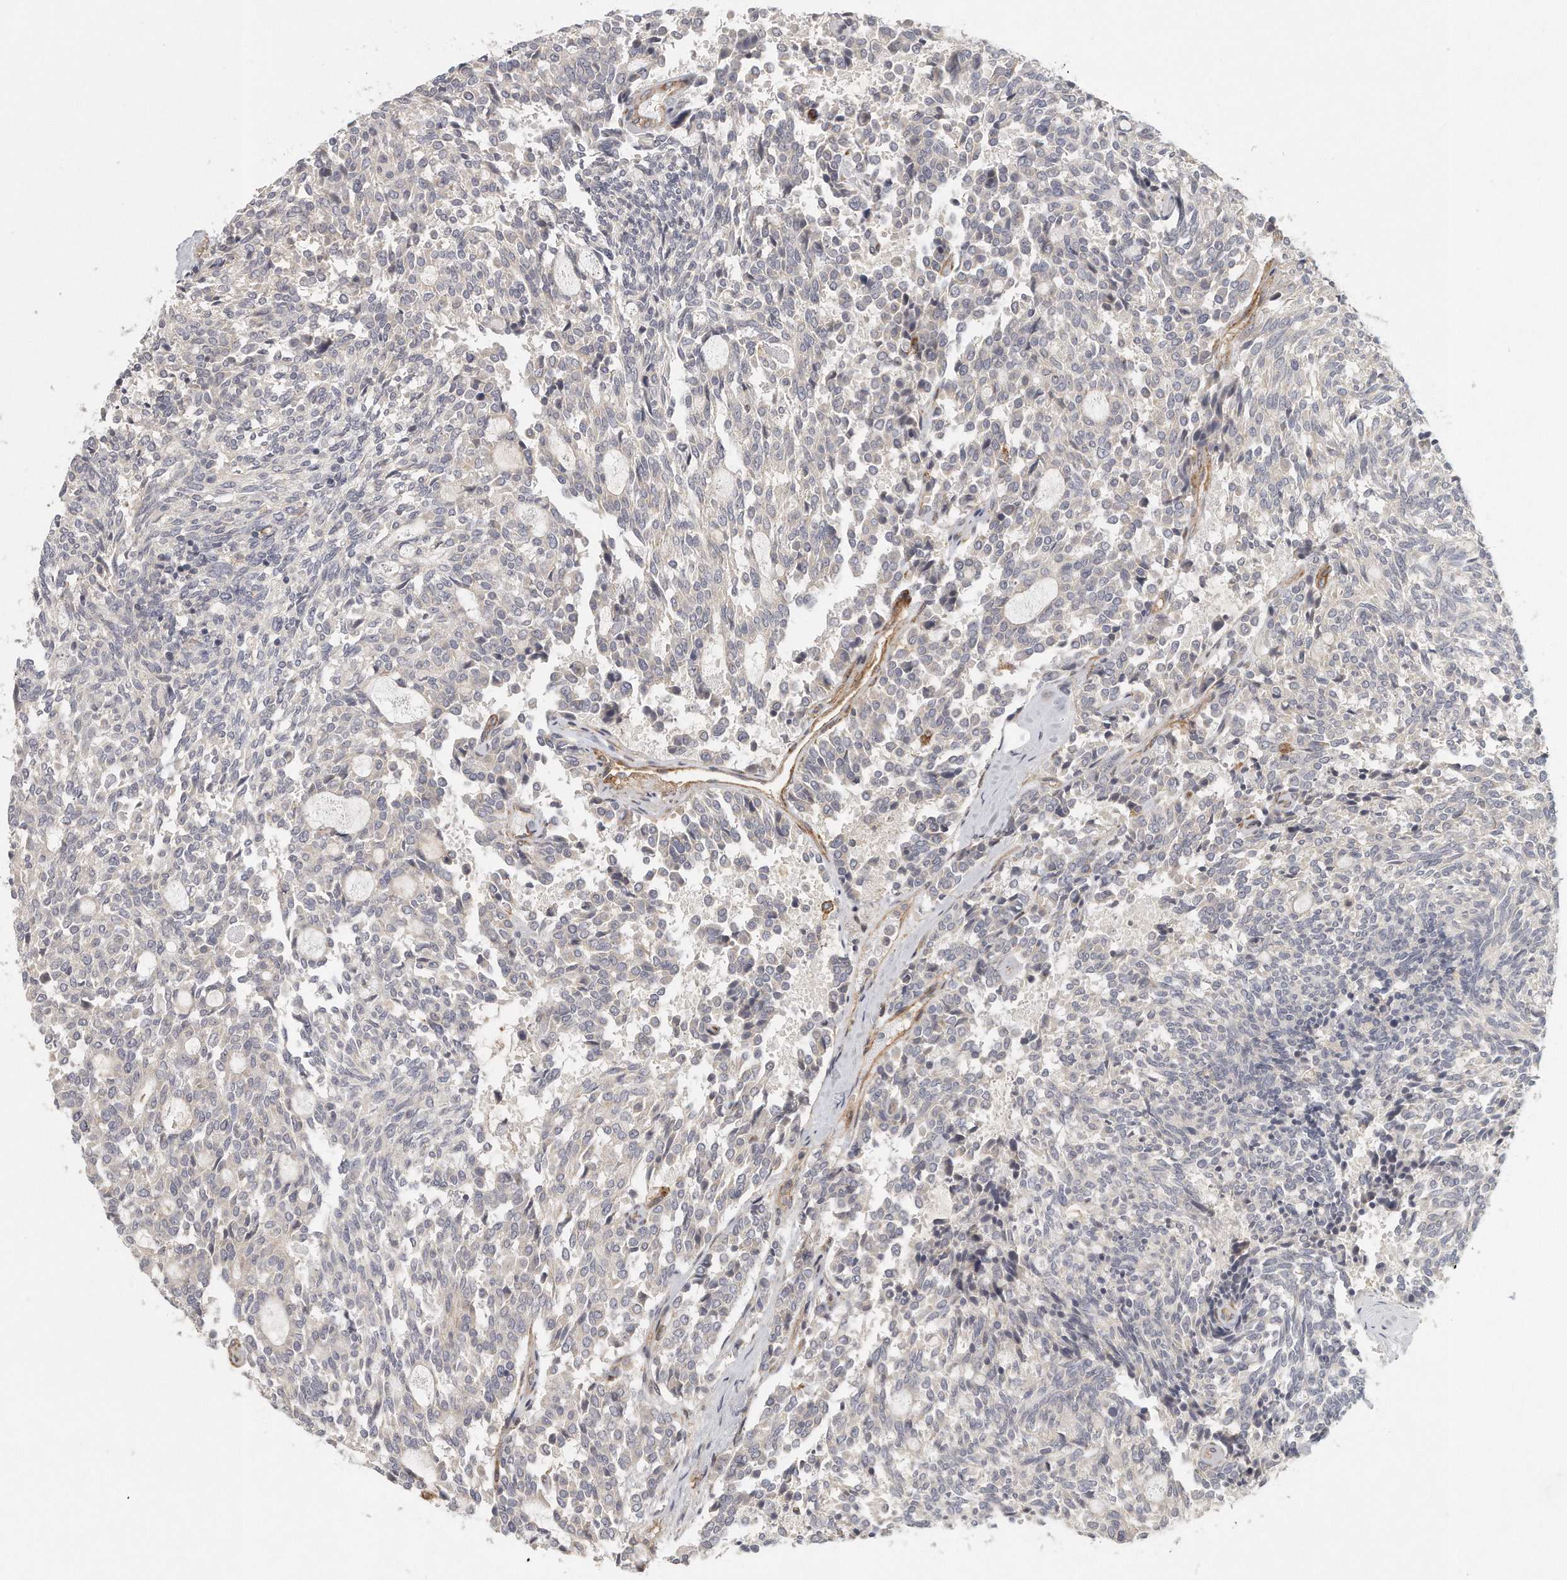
{"staining": {"intensity": "negative", "quantity": "none", "location": "none"}, "tissue": "carcinoid", "cell_type": "Tumor cells", "image_type": "cancer", "snomed": [{"axis": "morphology", "description": "Carcinoid, malignant, NOS"}, {"axis": "topography", "description": "Pancreas"}], "caption": "This is an immunohistochemistry photomicrograph of human malignant carcinoid. There is no expression in tumor cells.", "gene": "MTERF4", "patient": {"sex": "female", "age": 54}}